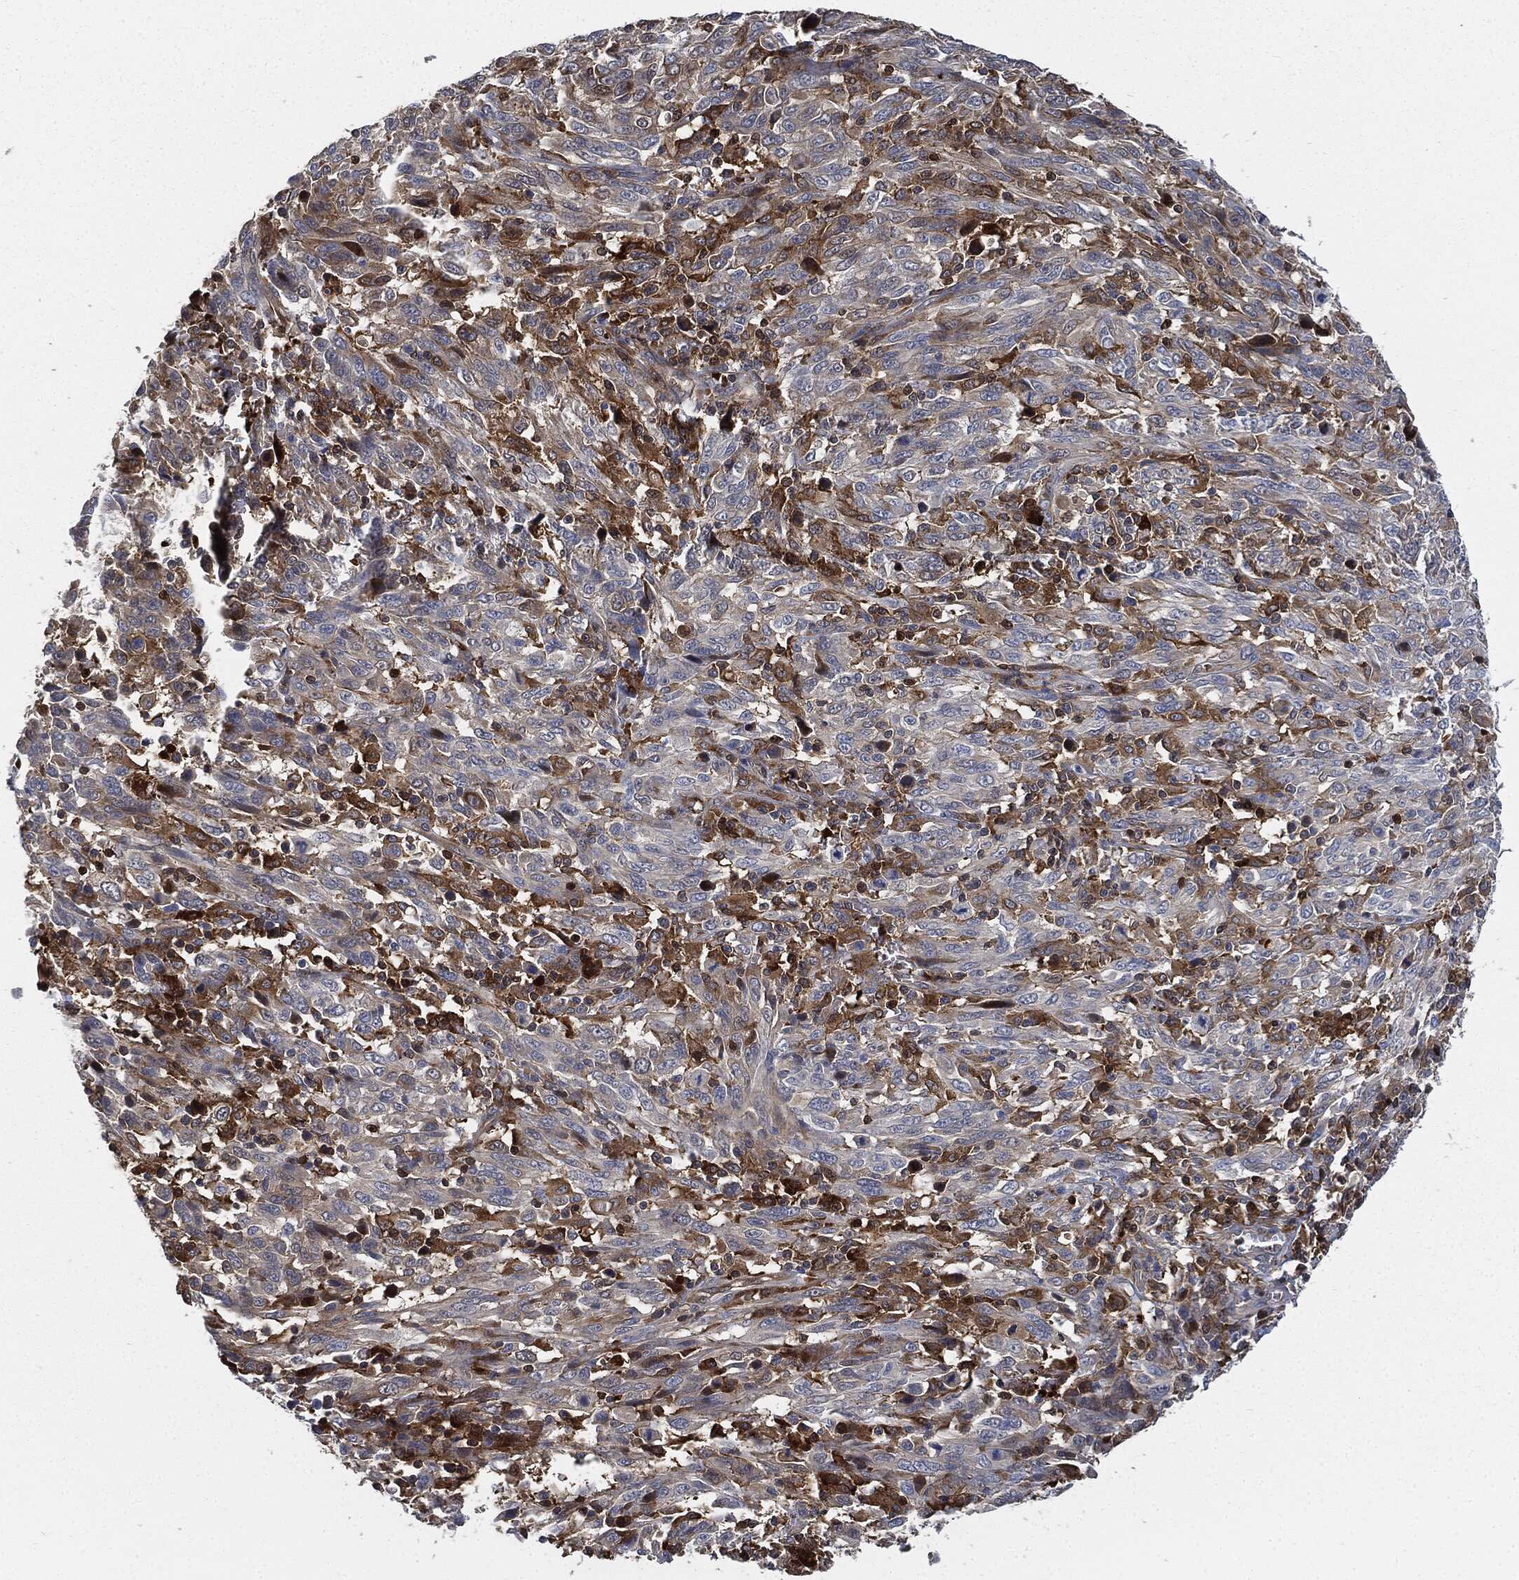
{"staining": {"intensity": "moderate", "quantity": "<25%", "location": "cytoplasmic/membranous"}, "tissue": "melanoma", "cell_type": "Tumor cells", "image_type": "cancer", "snomed": [{"axis": "morphology", "description": "Malignant melanoma, NOS"}, {"axis": "topography", "description": "Skin"}], "caption": "The micrograph shows a brown stain indicating the presence of a protein in the cytoplasmic/membranous of tumor cells in malignant melanoma.", "gene": "PRDX2", "patient": {"sex": "female", "age": 91}}